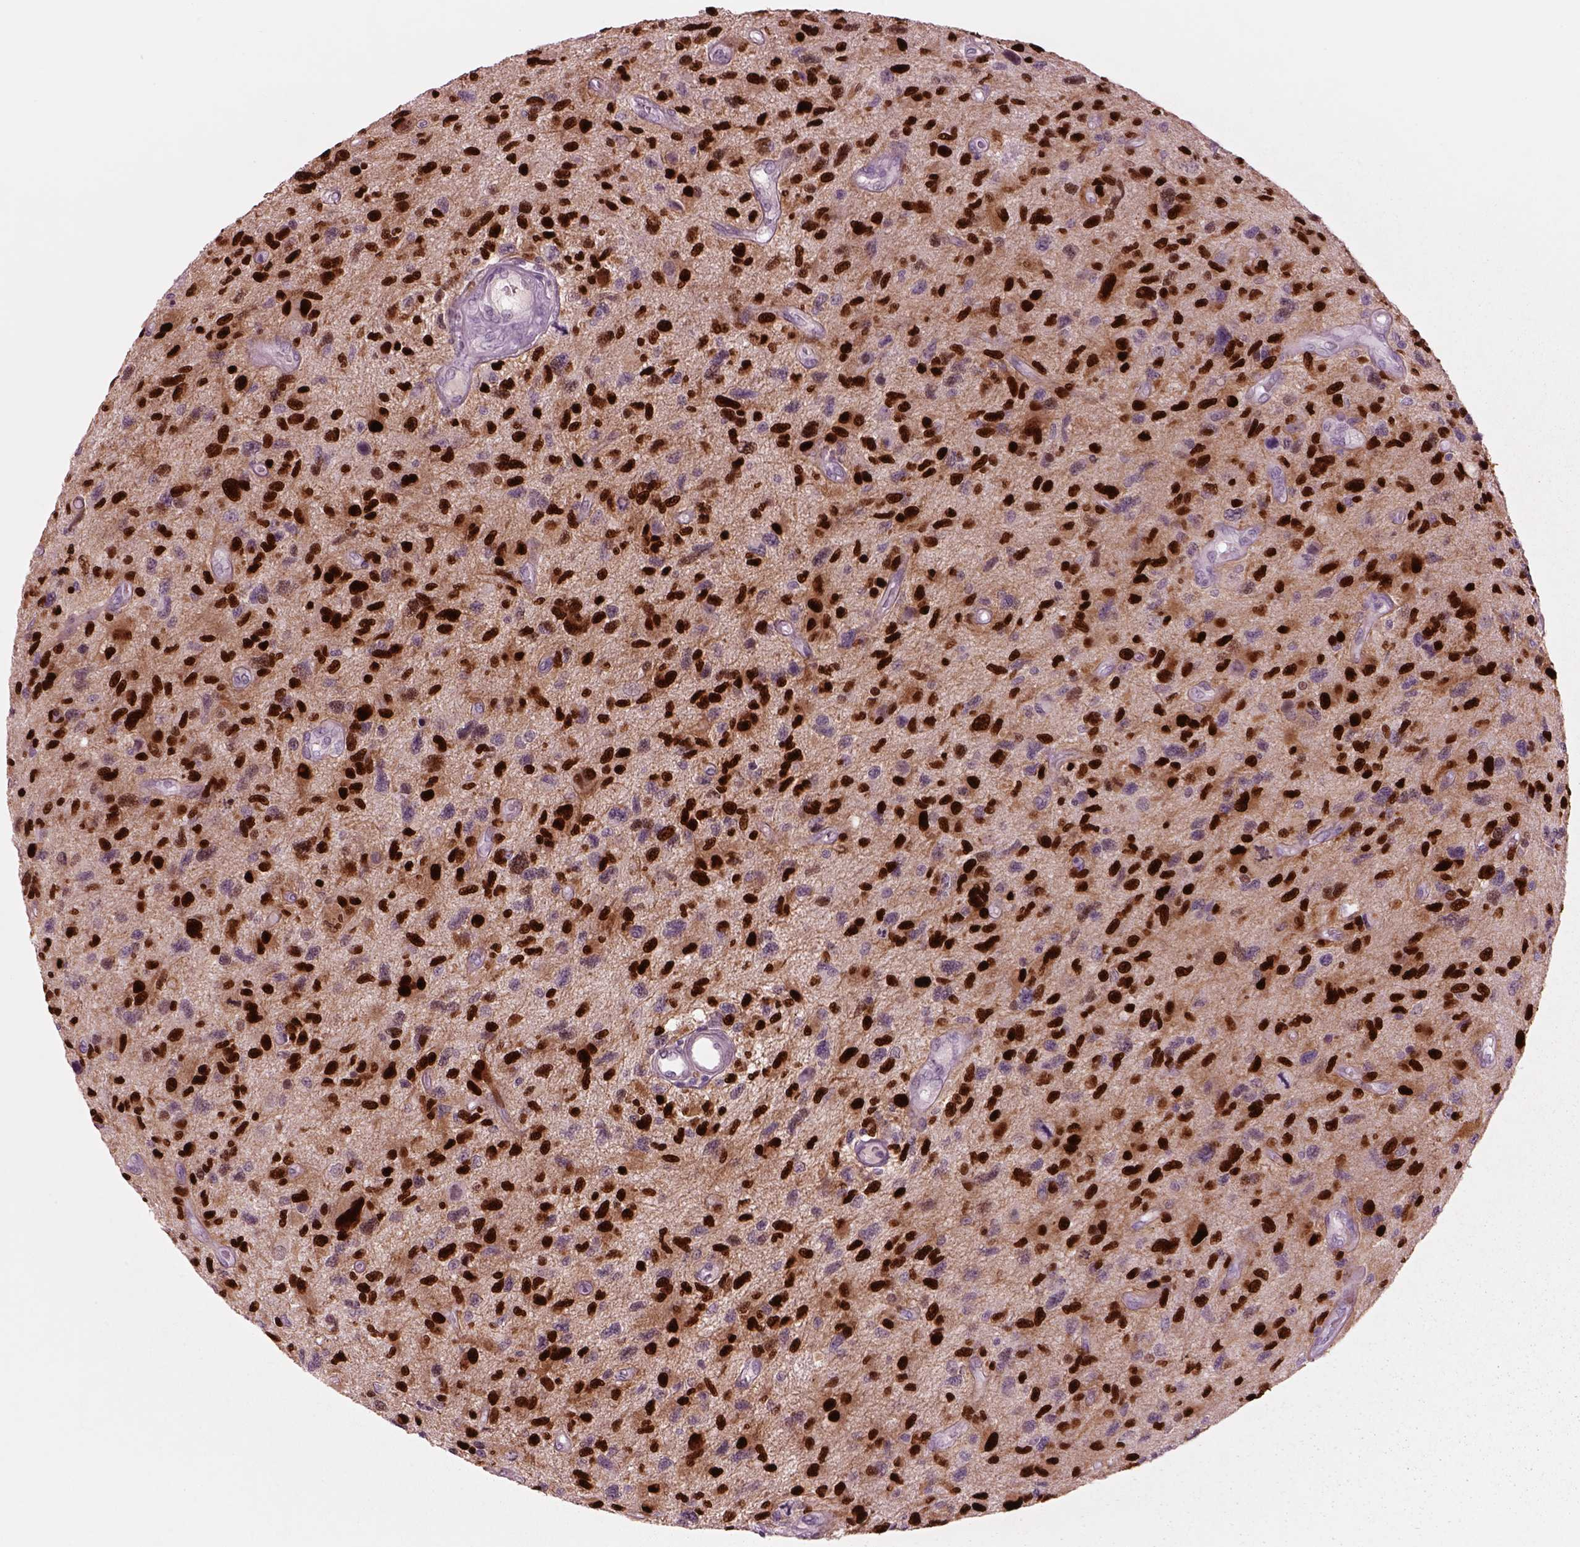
{"staining": {"intensity": "strong", "quantity": "25%-75%", "location": "nuclear"}, "tissue": "glioma", "cell_type": "Tumor cells", "image_type": "cancer", "snomed": [{"axis": "morphology", "description": "Glioma, malignant, NOS"}, {"axis": "morphology", "description": "Glioma, malignant, High grade"}, {"axis": "topography", "description": "Brain"}], "caption": "Strong nuclear expression is present in about 25%-75% of tumor cells in glioma (malignant).", "gene": "SOX9", "patient": {"sex": "female", "age": 71}}